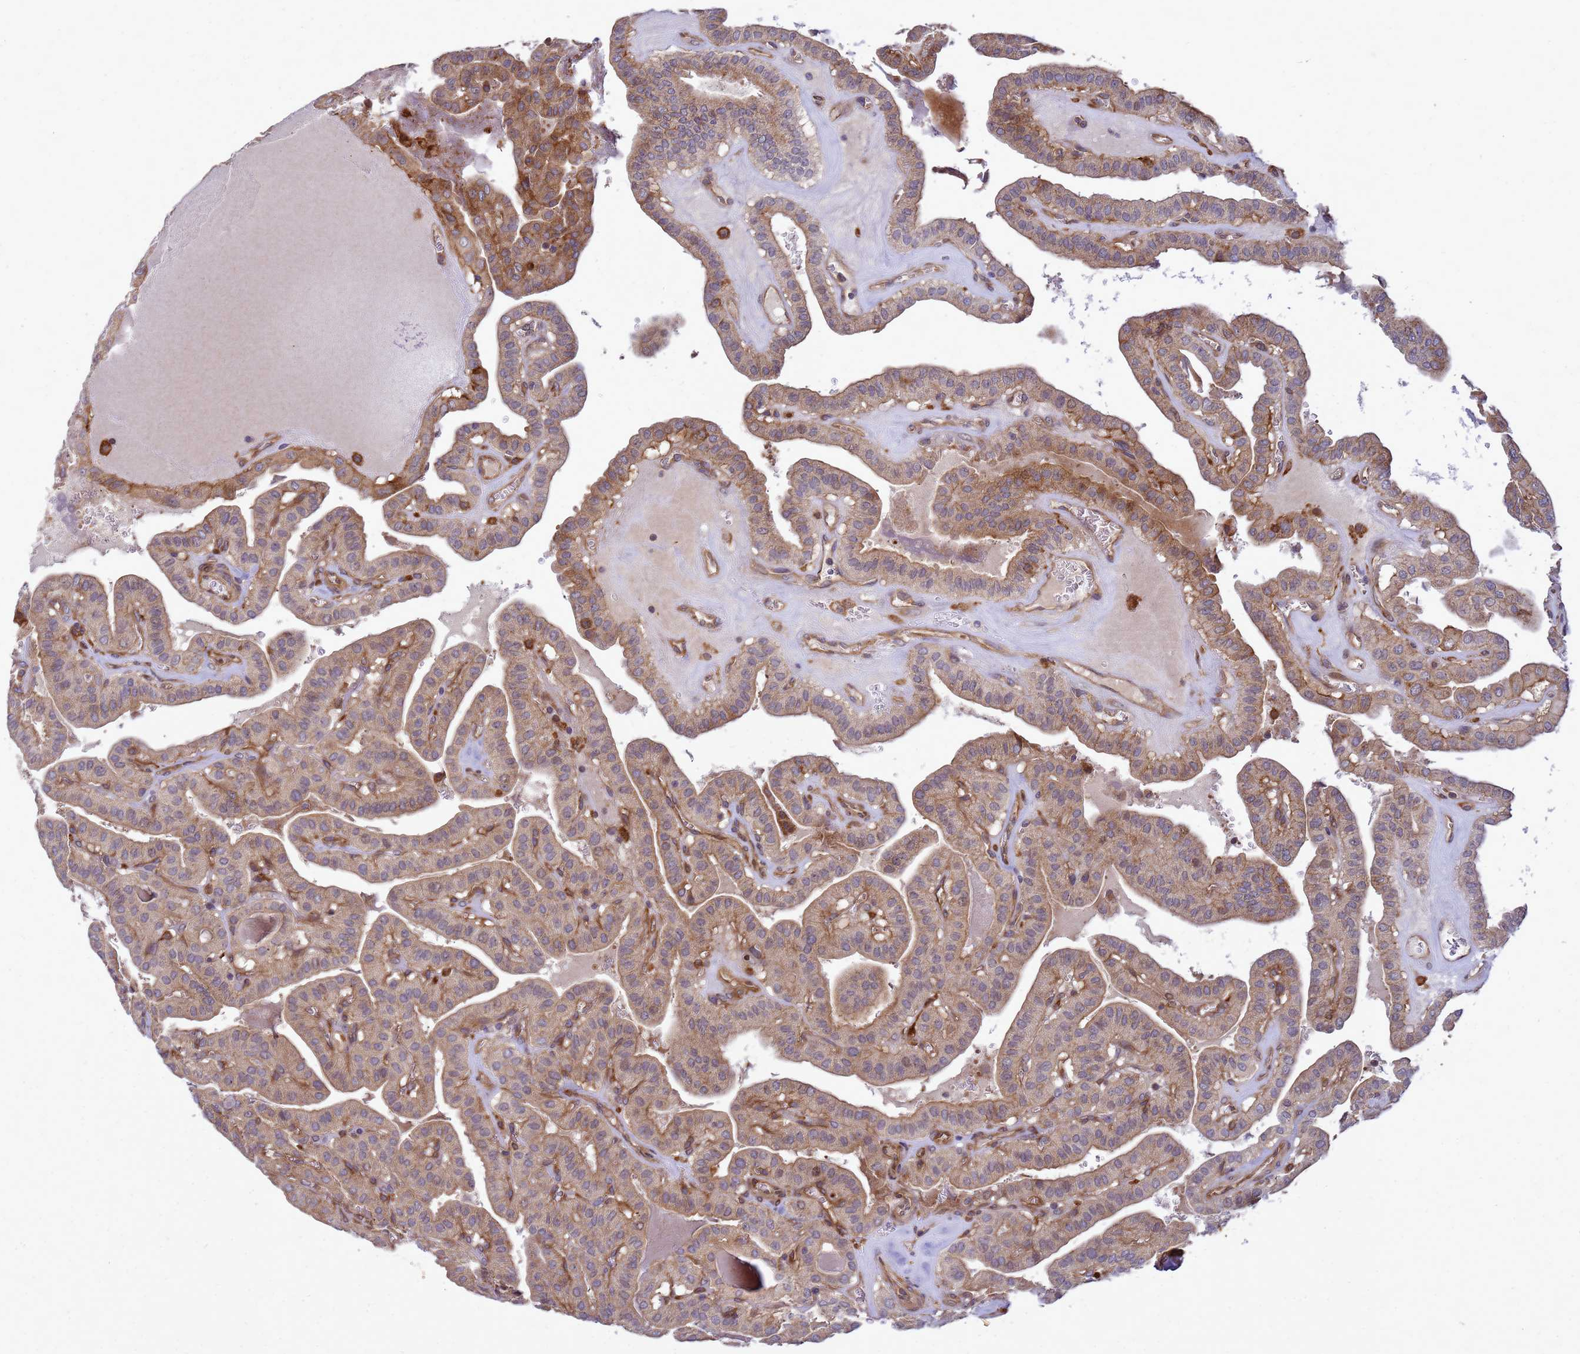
{"staining": {"intensity": "moderate", "quantity": "25%-75%", "location": "cytoplasmic/membranous,nuclear"}, "tissue": "thyroid cancer", "cell_type": "Tumor cells", "image_type": "cancer", "snomed": [{"axis": "morphology", "description": "Papillary adenocarcinoma, NOS"}, {"axis": "topography", "description": "Thyroid gland"}], "caption": "Moderate cytoplasmic/membranous and nuclear expression for a protein is appreciated in about 25%-75% of tumor cells of thyroid cancer (papillary adenocarcinoma) using immunohistochemistry (IHC).", "gene": "RNF215", "patient": {"sex": "male", "age": 52}}